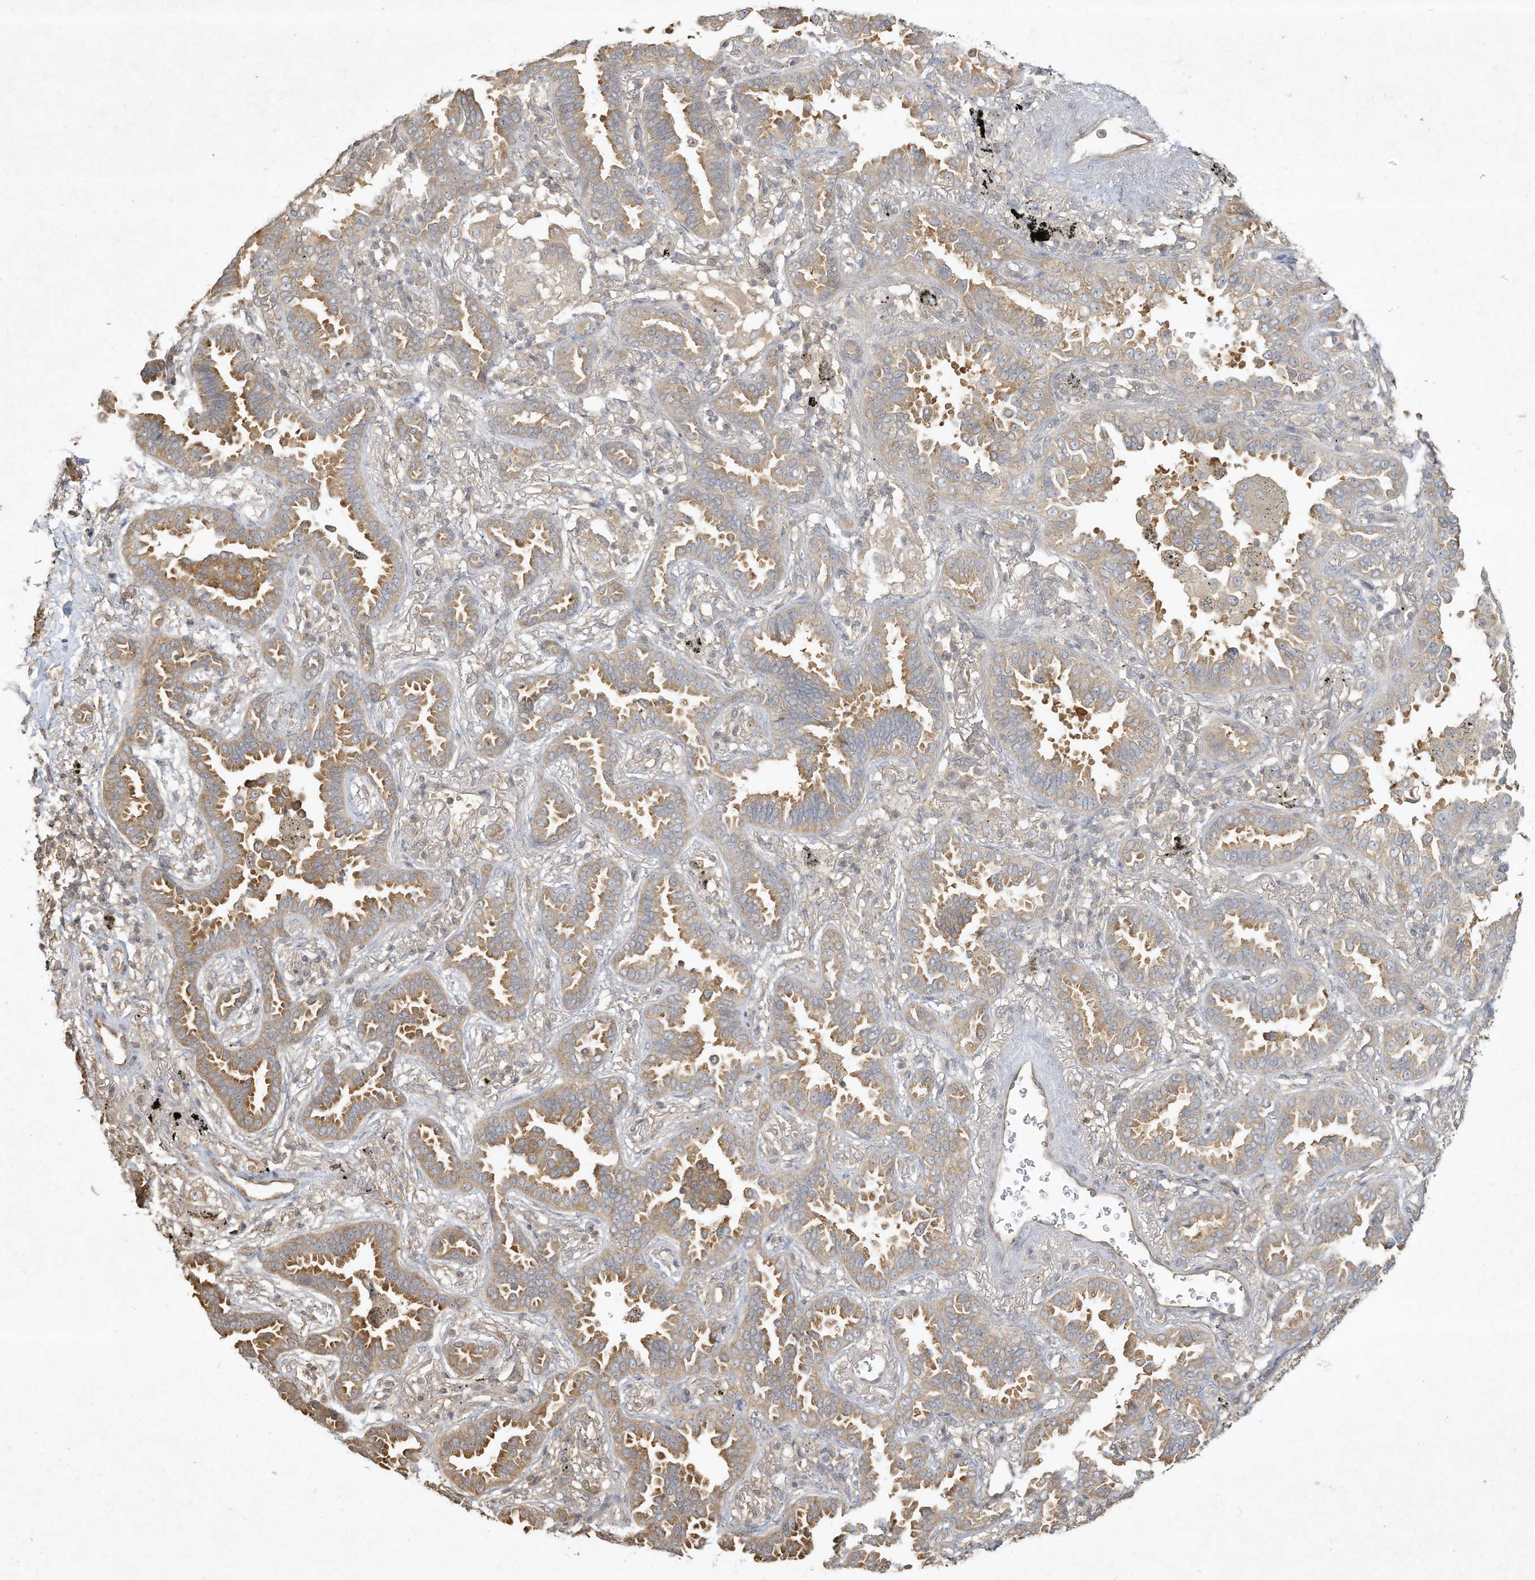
{"staining": {"intensity": "moderate", "quantity": "25%-75%", "location": "cytoplasmic/membranous"}, "tissue": "lung cancer", "cell_type": "Tumor cells", "image_type": "cancer", "snomed": [{"axis": "morphology", "description": "Normal tissue, NOS"}, {"axis": "morphology", "description": "Adenocarcinoma, NOS"}, {"axis": "topography", "description": "Lung"}], "caption": "This is an image of immunohistochemistry (IHC) staining of lung cancer, which shows moderate positivity in the cytoplasmic/membranous of tumor cells.", "gene": "DYNC1I2", "patient": {"sex": "male", "age": 59}}